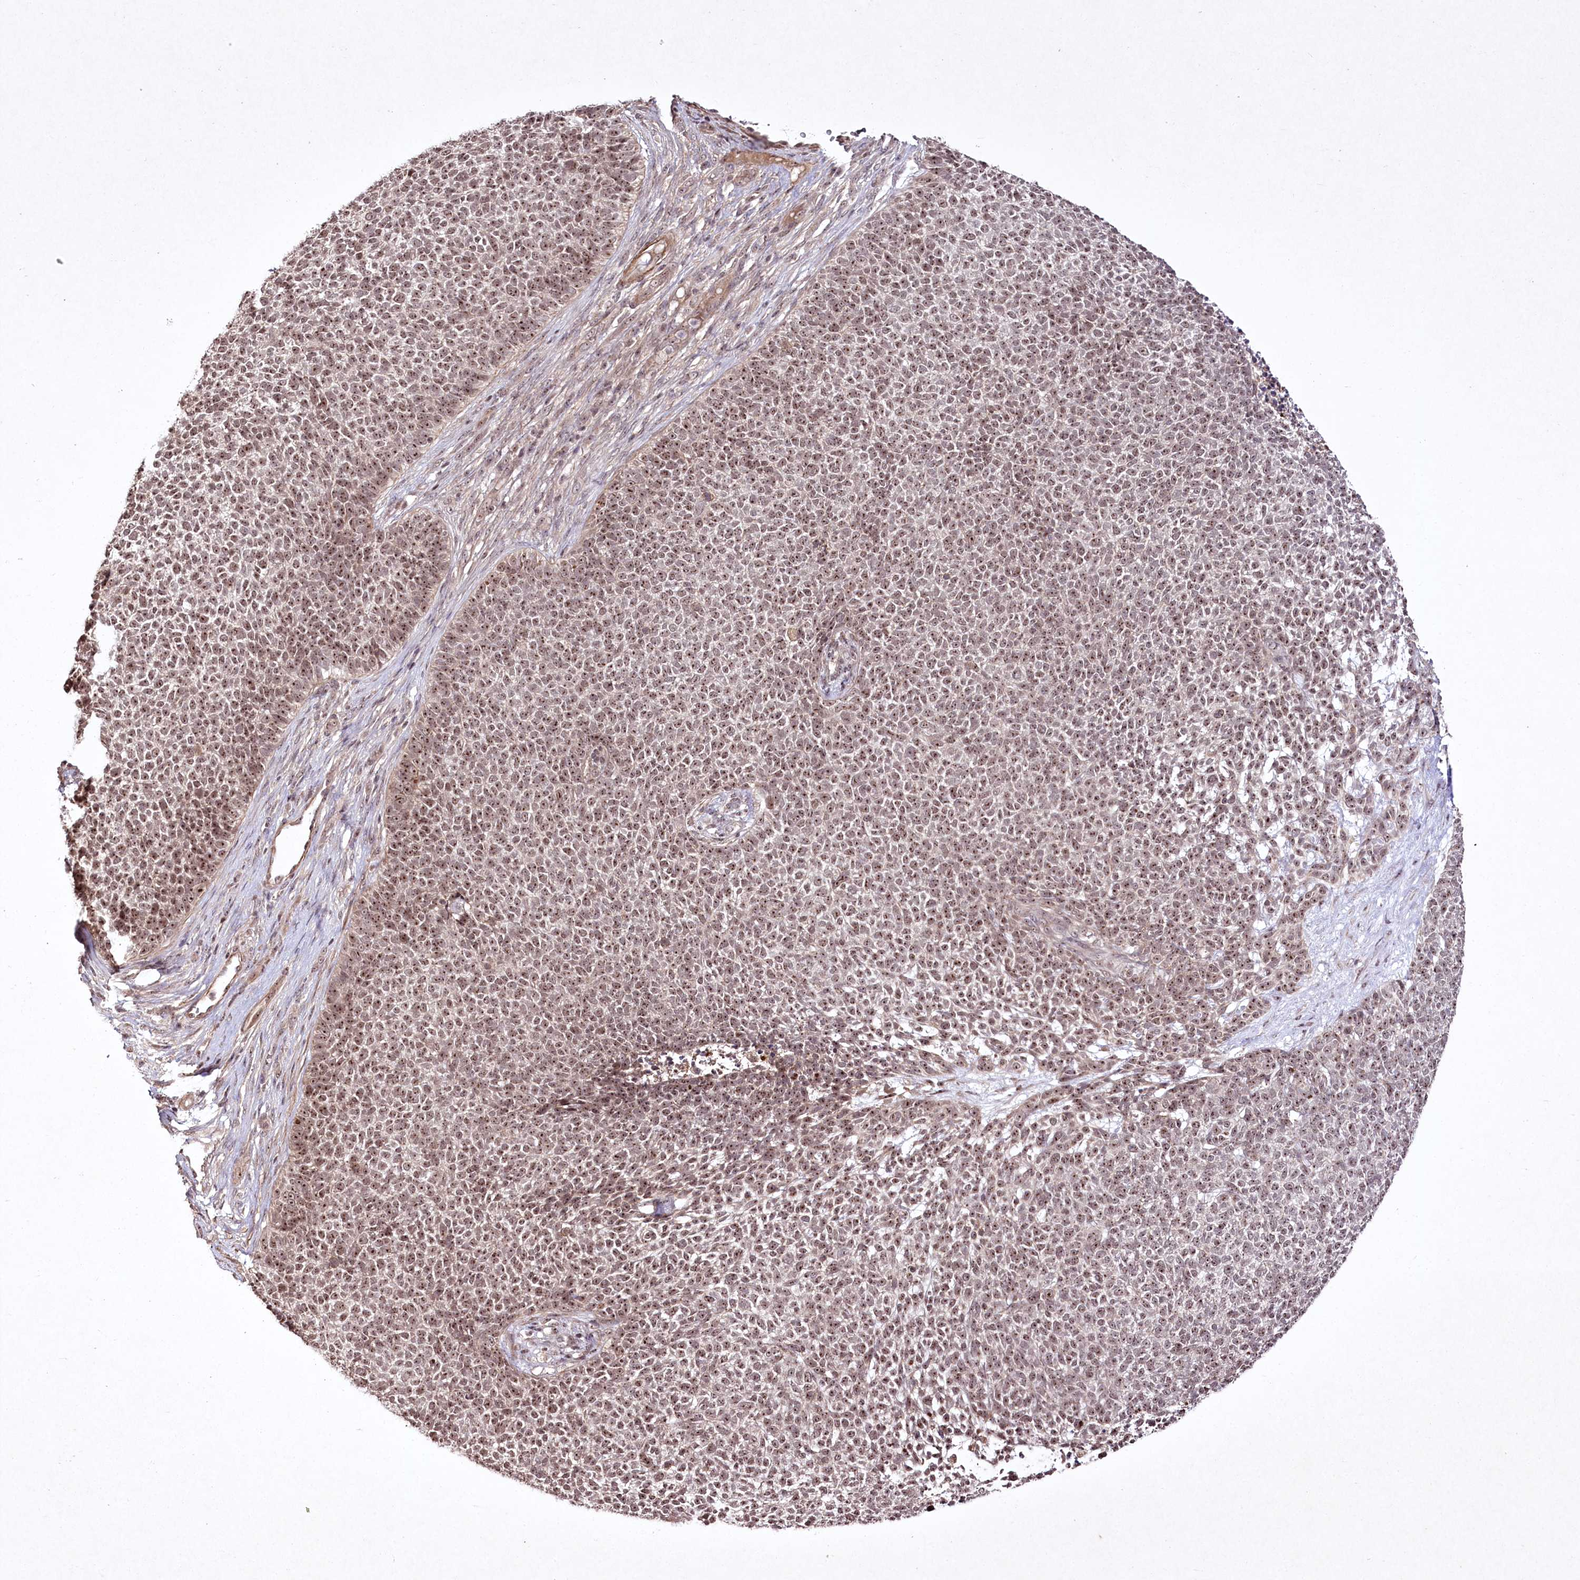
{"staining": {"intensity": "moderate", "quantity": ">75%", "location": "nuclear"}, "tissue": "skin cancer", "cell_type": "Tumor cells", "image_type": "cancer", "snomed": [{"axis": "morphology", "description": "Basal cell carcinoma"}, {"axis": "topography", "description": "Skin"}], "caption": "Immunohistochemical staining of human skin basal cell carcinoma shows moderate nuclear protein expression in approximately >75% of tumor cells. (Stains: DAB in brown, nuclei in blue, Microscopy: brightfield microscopy at high magnification).", "gene": "CCDC59", "patient": {"sex": "female", "age": 84}}